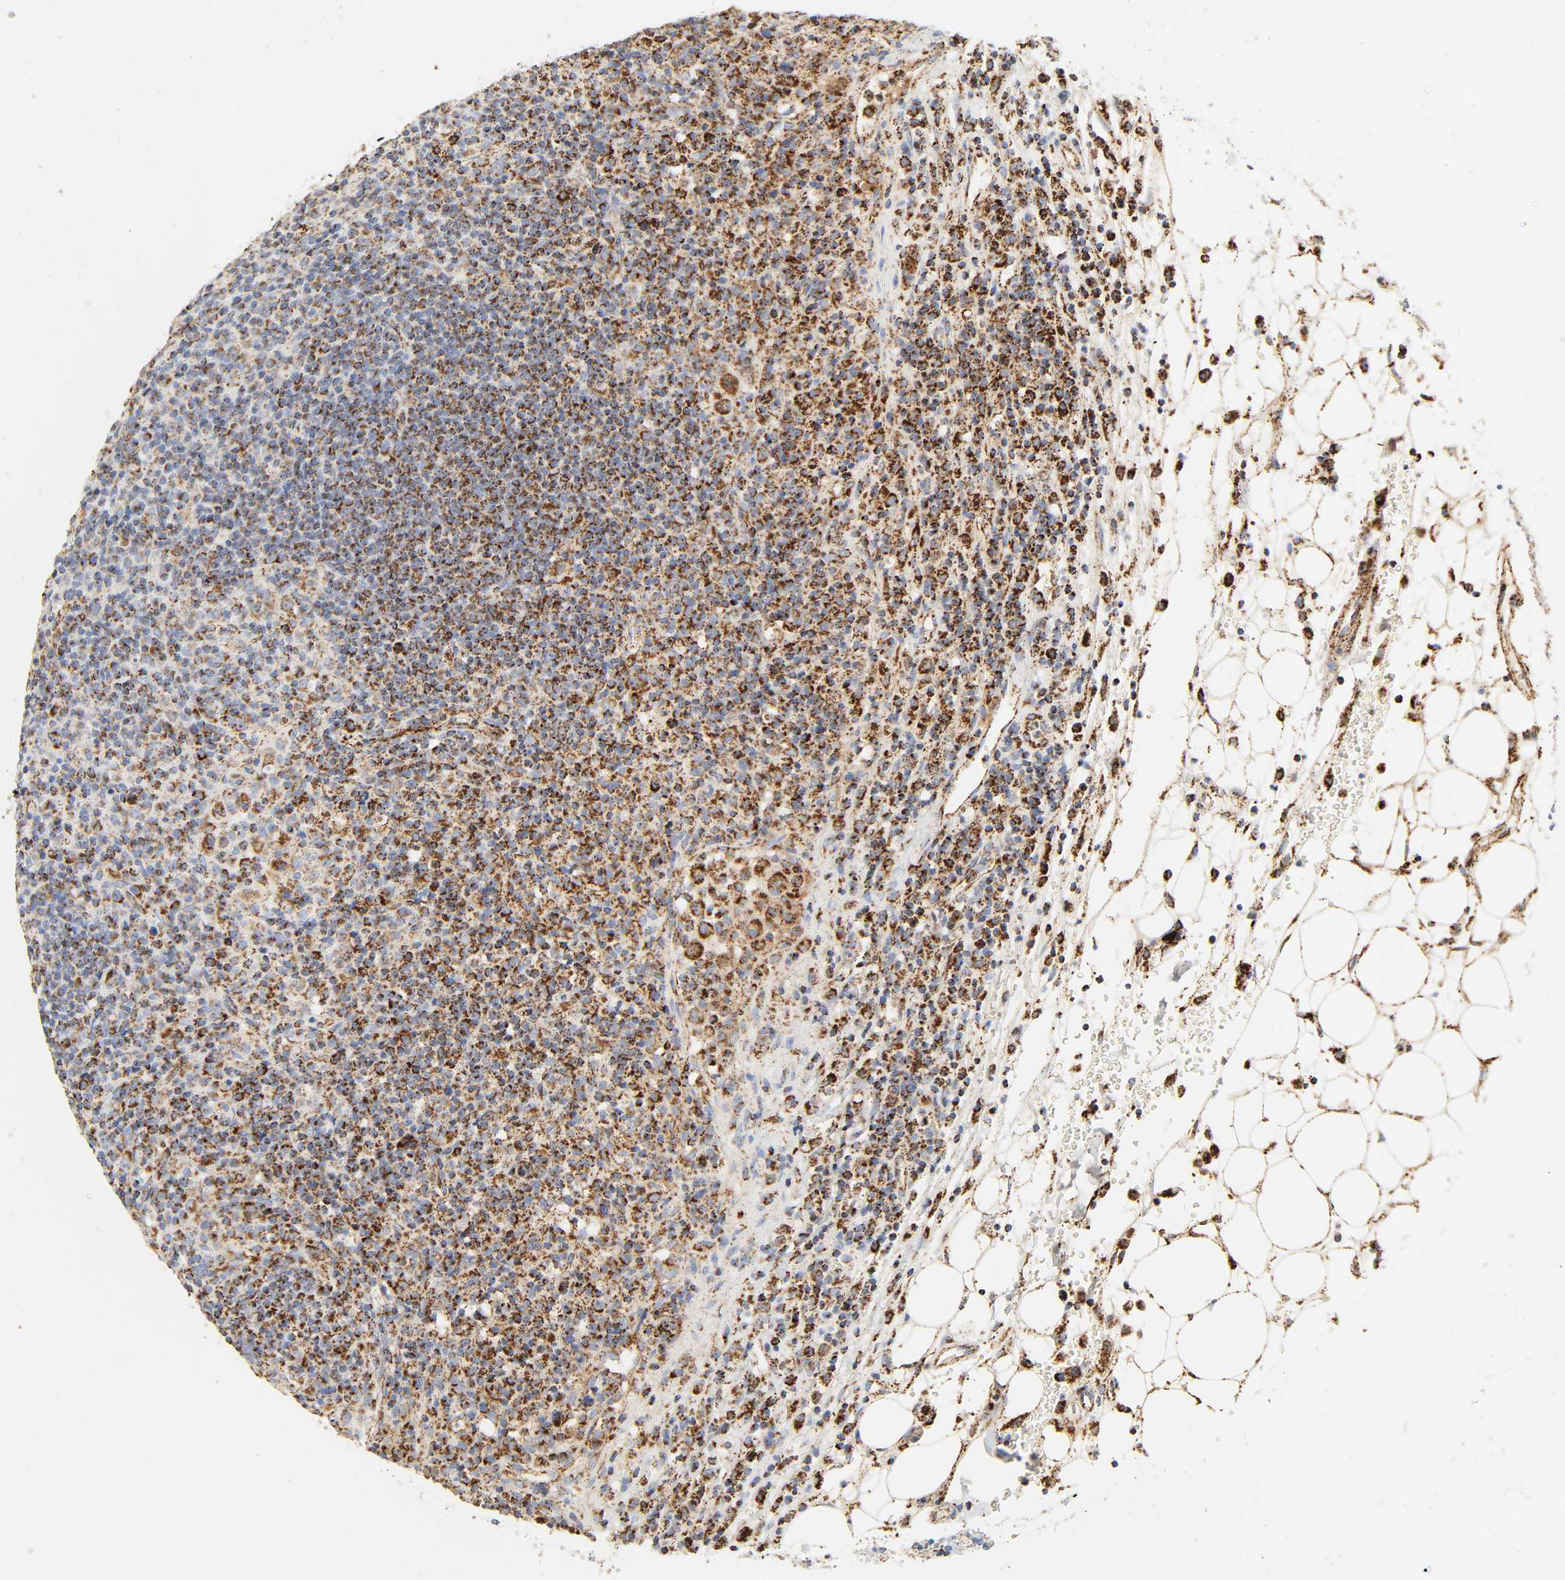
{"staining": {"intensity": "moderate", "quantity": ">75%", "location": "cytoplasmic/membranous"}, "tissue": "lymphoma", "cell_type": "Tumor cells", "image_type": "cancer", "snomed": [{"axis": "morphology", "description": "Hodgkin's disease, NOS"}, {"axis": "topography", "description": "Lymph node"}], "caption": "Tumor cells reveal medium levels of moderate cytoplasmic/membranous expression in about >75% of cells in Hodgkin's disease. (IHC, brightfield microscopy, high magnification).", "gene": "ACAT1", "patient": {"sex": "male", "age": 65}}